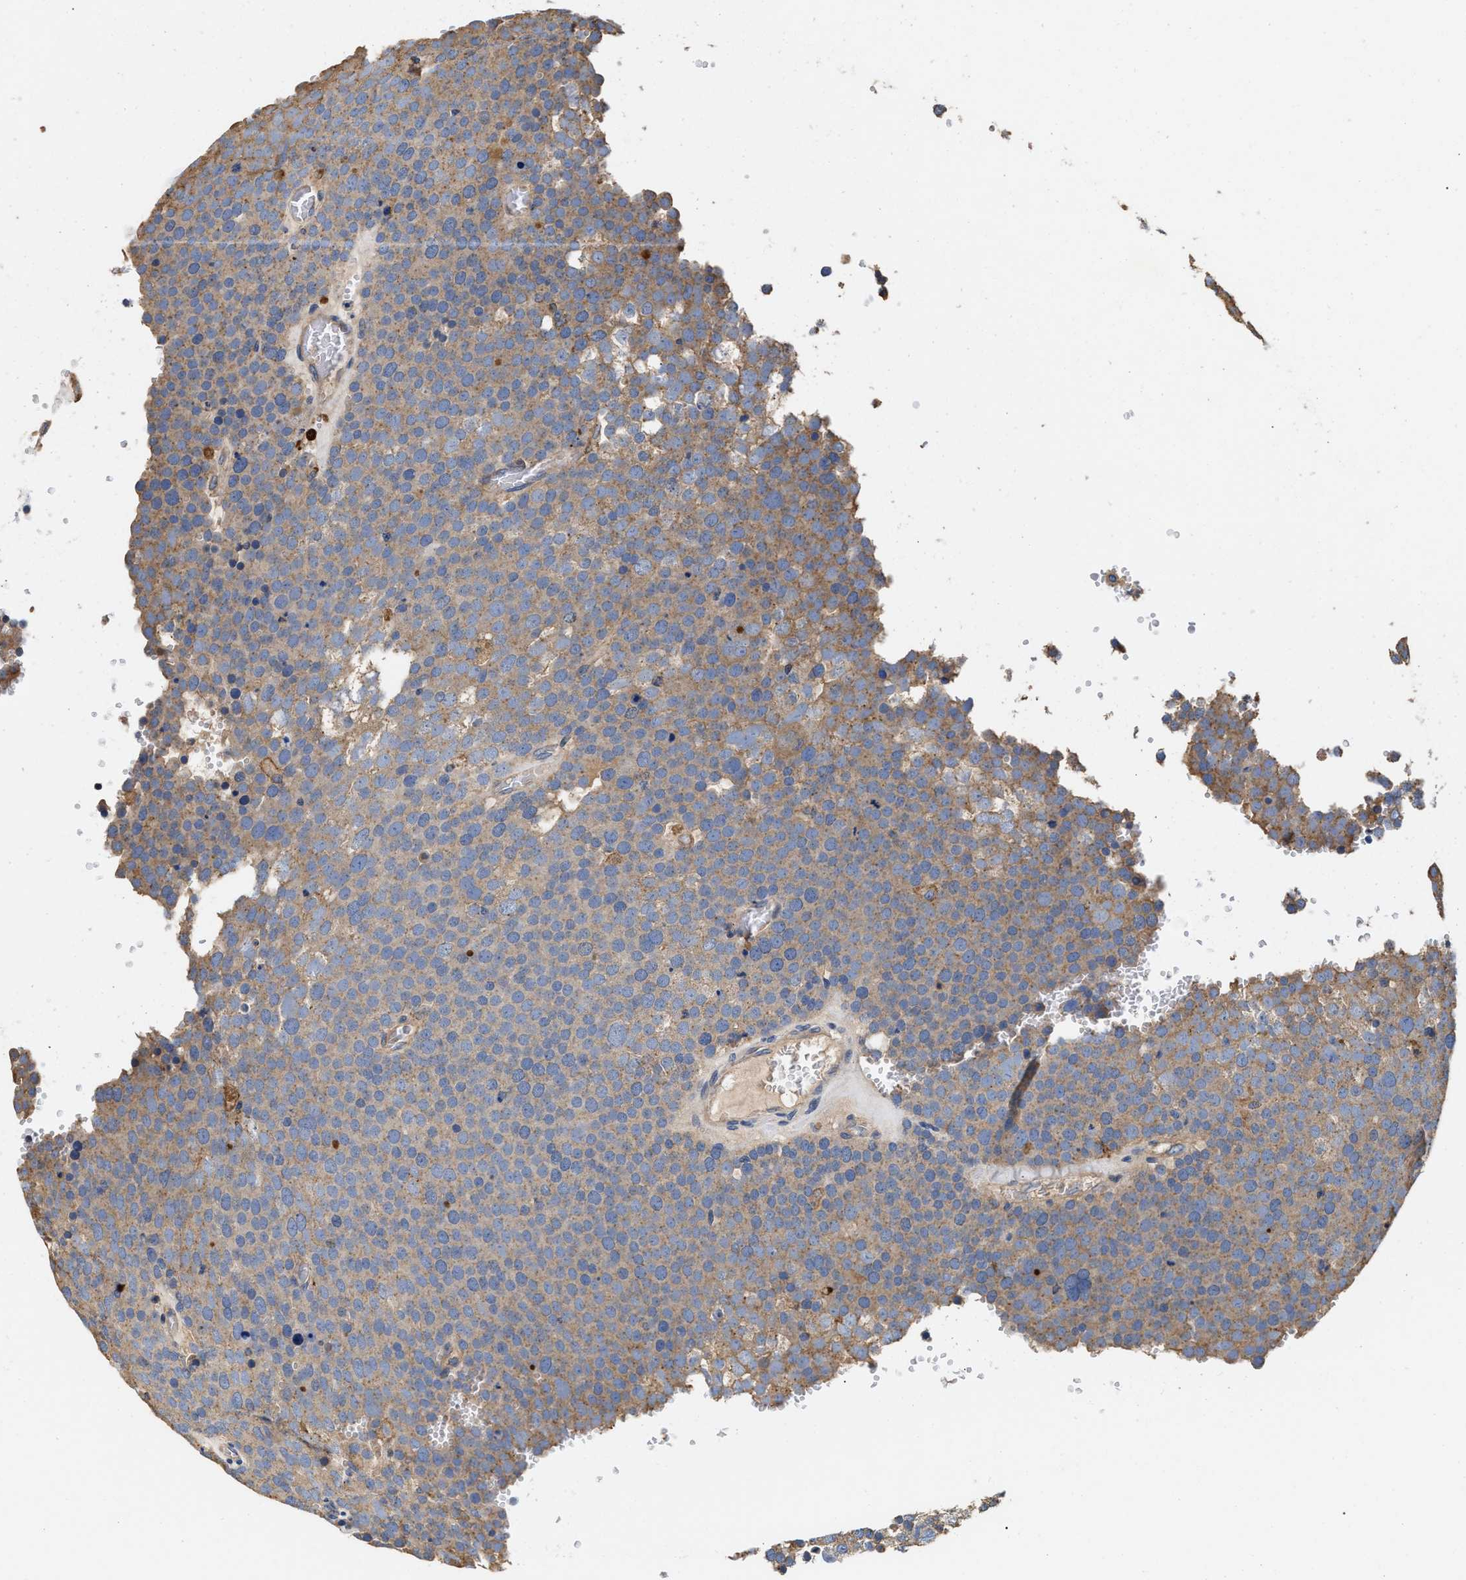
{"staining": {"intensity": "weak", "quantity": ">75%", "location": "cytoplasmic/membranous"}, "tissue": "testis cancer", "cell_type": "Tumor cells", "image_type": "cancer", "snomed": [{"axis": "morphology", "description": "Seminoma, NOS"}, {"axis": "topography", "description": "Testis"}], "caption": "Seminoma (testis) stained with DAB IHC exhibits low levels of weak cytoplasmic/membranous expression in about >75% of tumor cells.", "gene": "KLB", "patient": {"sex": "male", "age": 71}}